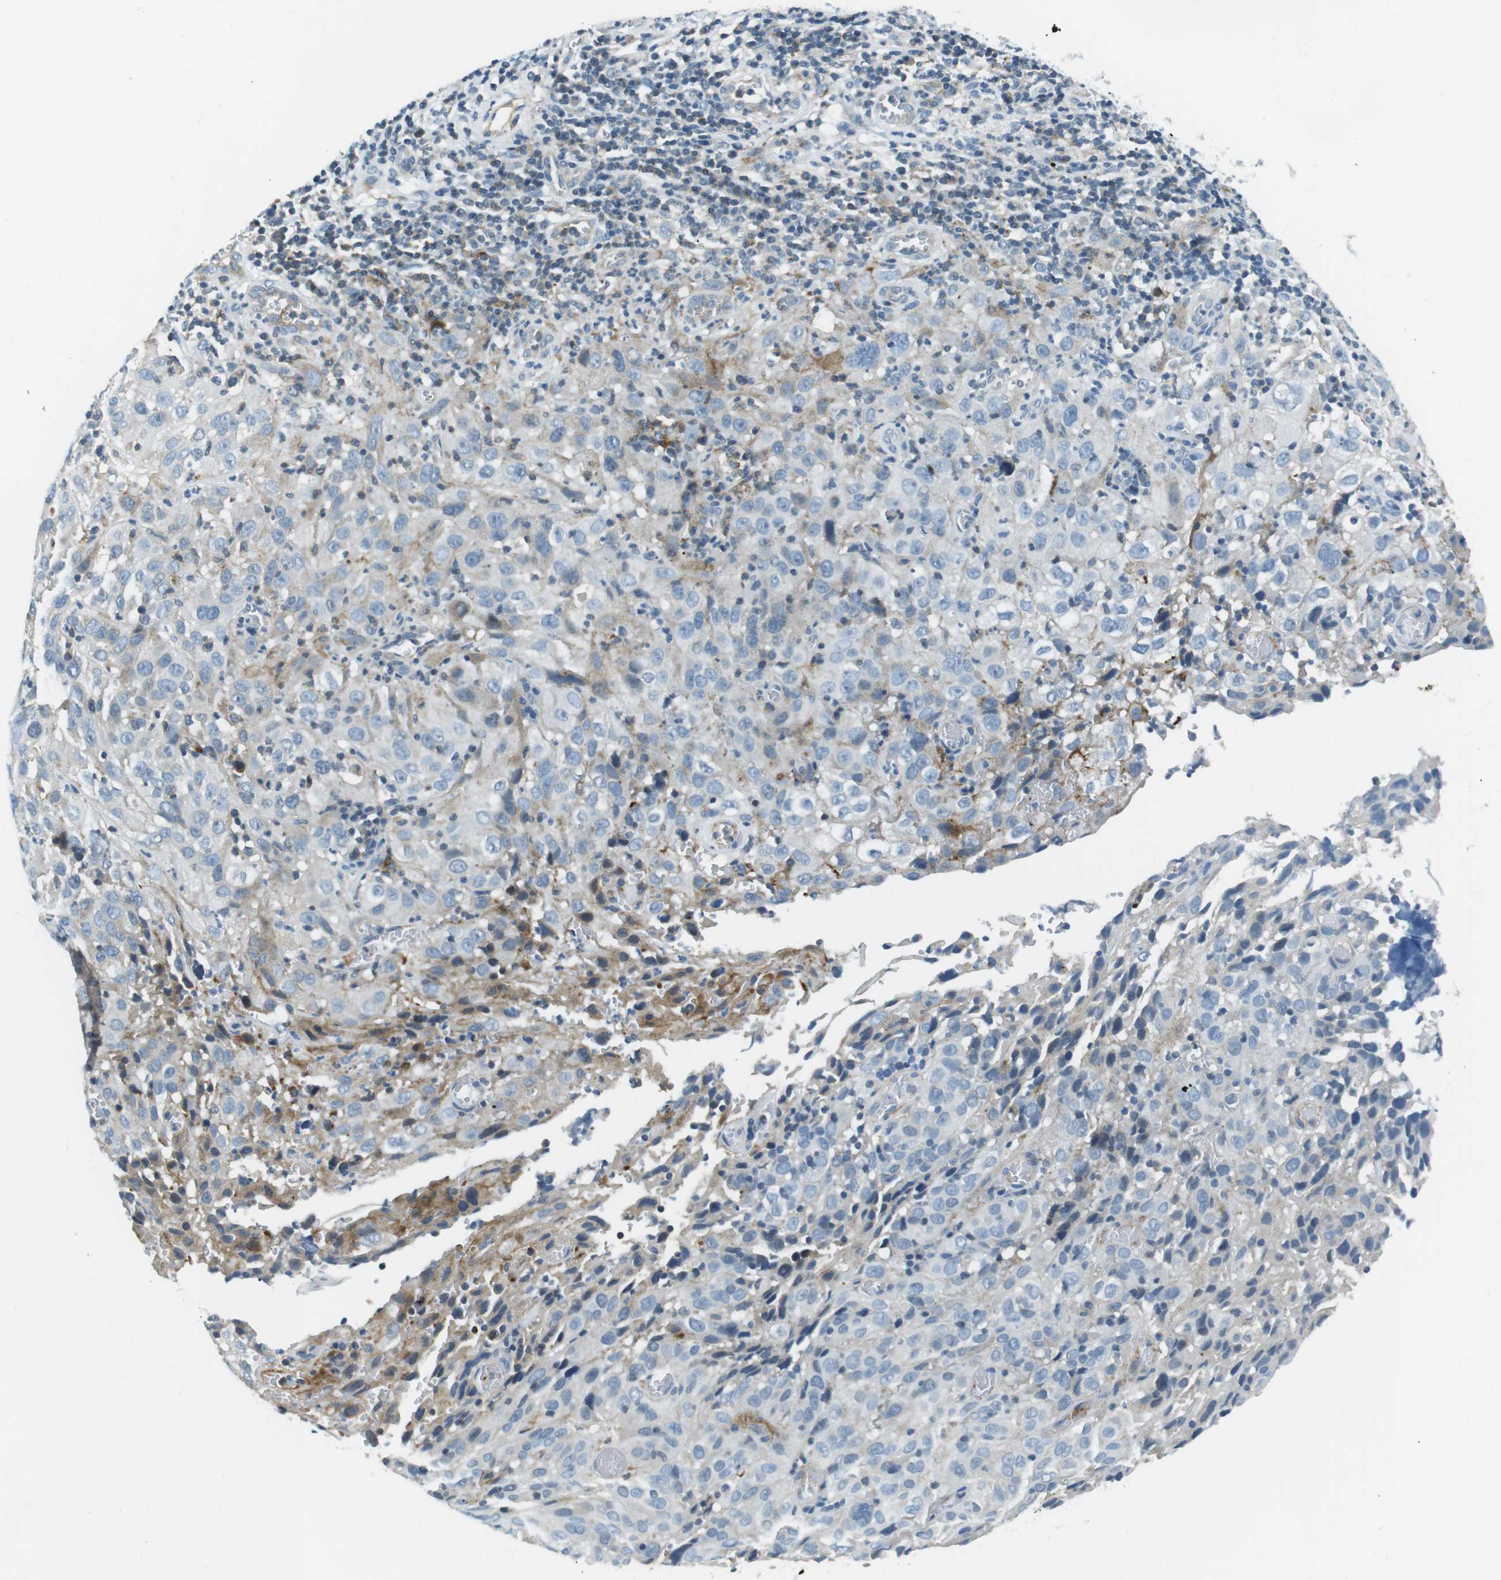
{"staining": {"intensity": "negative", "quantity": "none", "location": "none"}, "tissue": "cervical cancer", "cell_type": "Tumor cells", "image_type": "cancer", "snomed": [{"axis": "morphology", "description": "Squamous cell carcinoma, NOS"}, {"axis": "topography", "description": "Cervix"}], "caption": "Immunohistochemical staining of human cervical cancer displays no significant positivity in tumor cells. (DAB (3,3'-diaminobenzidine) immunohistochemistry with hematoxylin counter stain).", "gene": "ARVCF", "patient": {"sex": "female", "age": 32}}